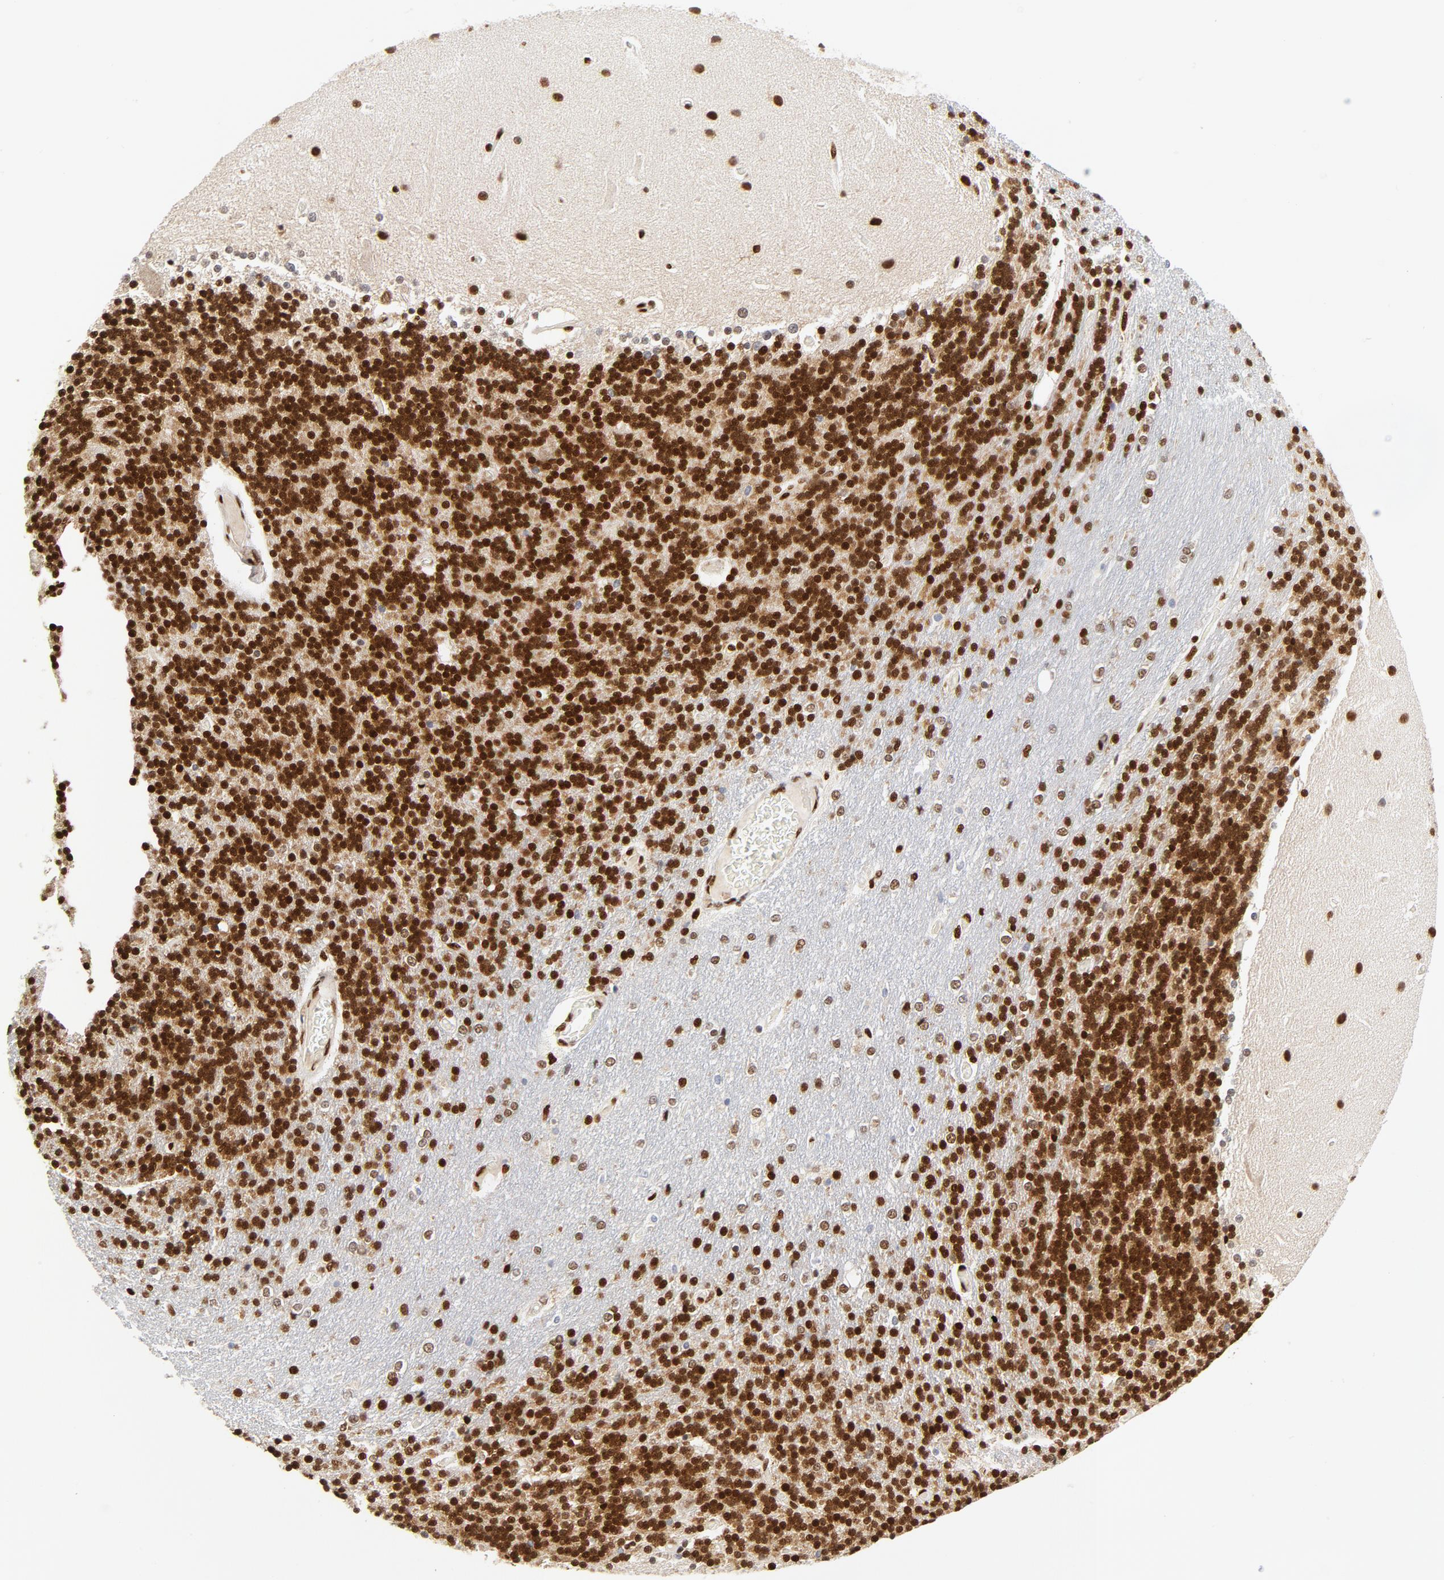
{"staining": {"intensity": "strong", "quantity": ">75%", "location": "nuclear"}, "tissue": "cerebellum", "cell_type": "Cells in granular layer", "image_type": "normal", "snomed": [{"axis": "morphology", "description": "Normal tissue, NOS"}, {"axis": "topography", "description": "Cerebellum"}], "caption": "Protein staining reveals strong nuclear staining in approximately >75% of cells in granular layer in normal cerebellum.", "gene": "MEF2A", "patient": {"sex": "female", "age": 54}}